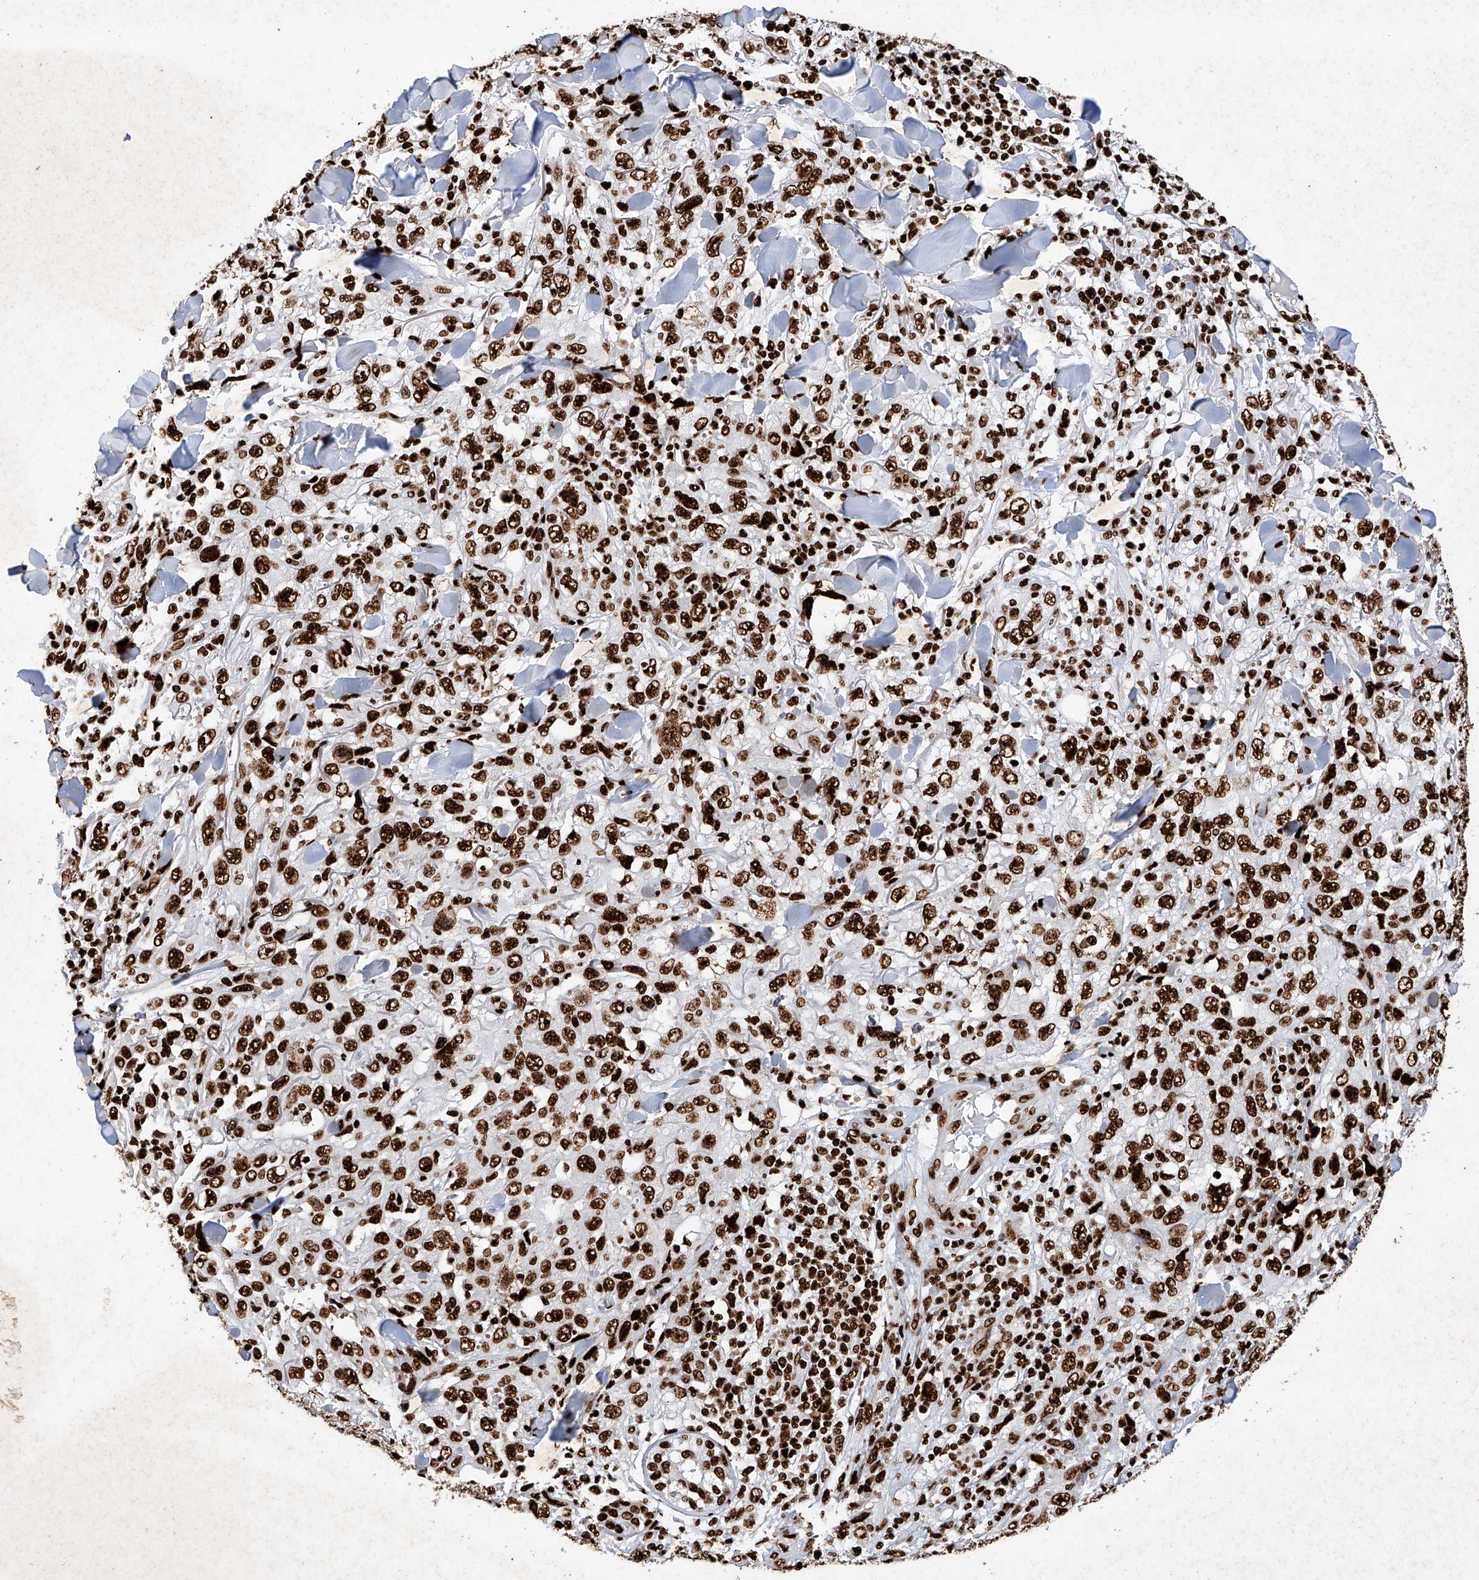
{"staining": {"intensity": "strong", "quantity": ">75%", "location": "nuclear"}, "tissue": "skin cancer", "cell_type": "Tumor cells", "image_type": "cancer", "snomed": [{"axis": "morphology", "description": "Squamous cell carcinoma, NOS"}, {"axis": "topography", "description": "Skin"}], "caption": "Tumor cells display strong nuclear expression in approximately >75% of cells in skin cancer (squamous cell carcinoma).", "gene": "SRSF6", "patient": {"sex": "female", "age": 88}}